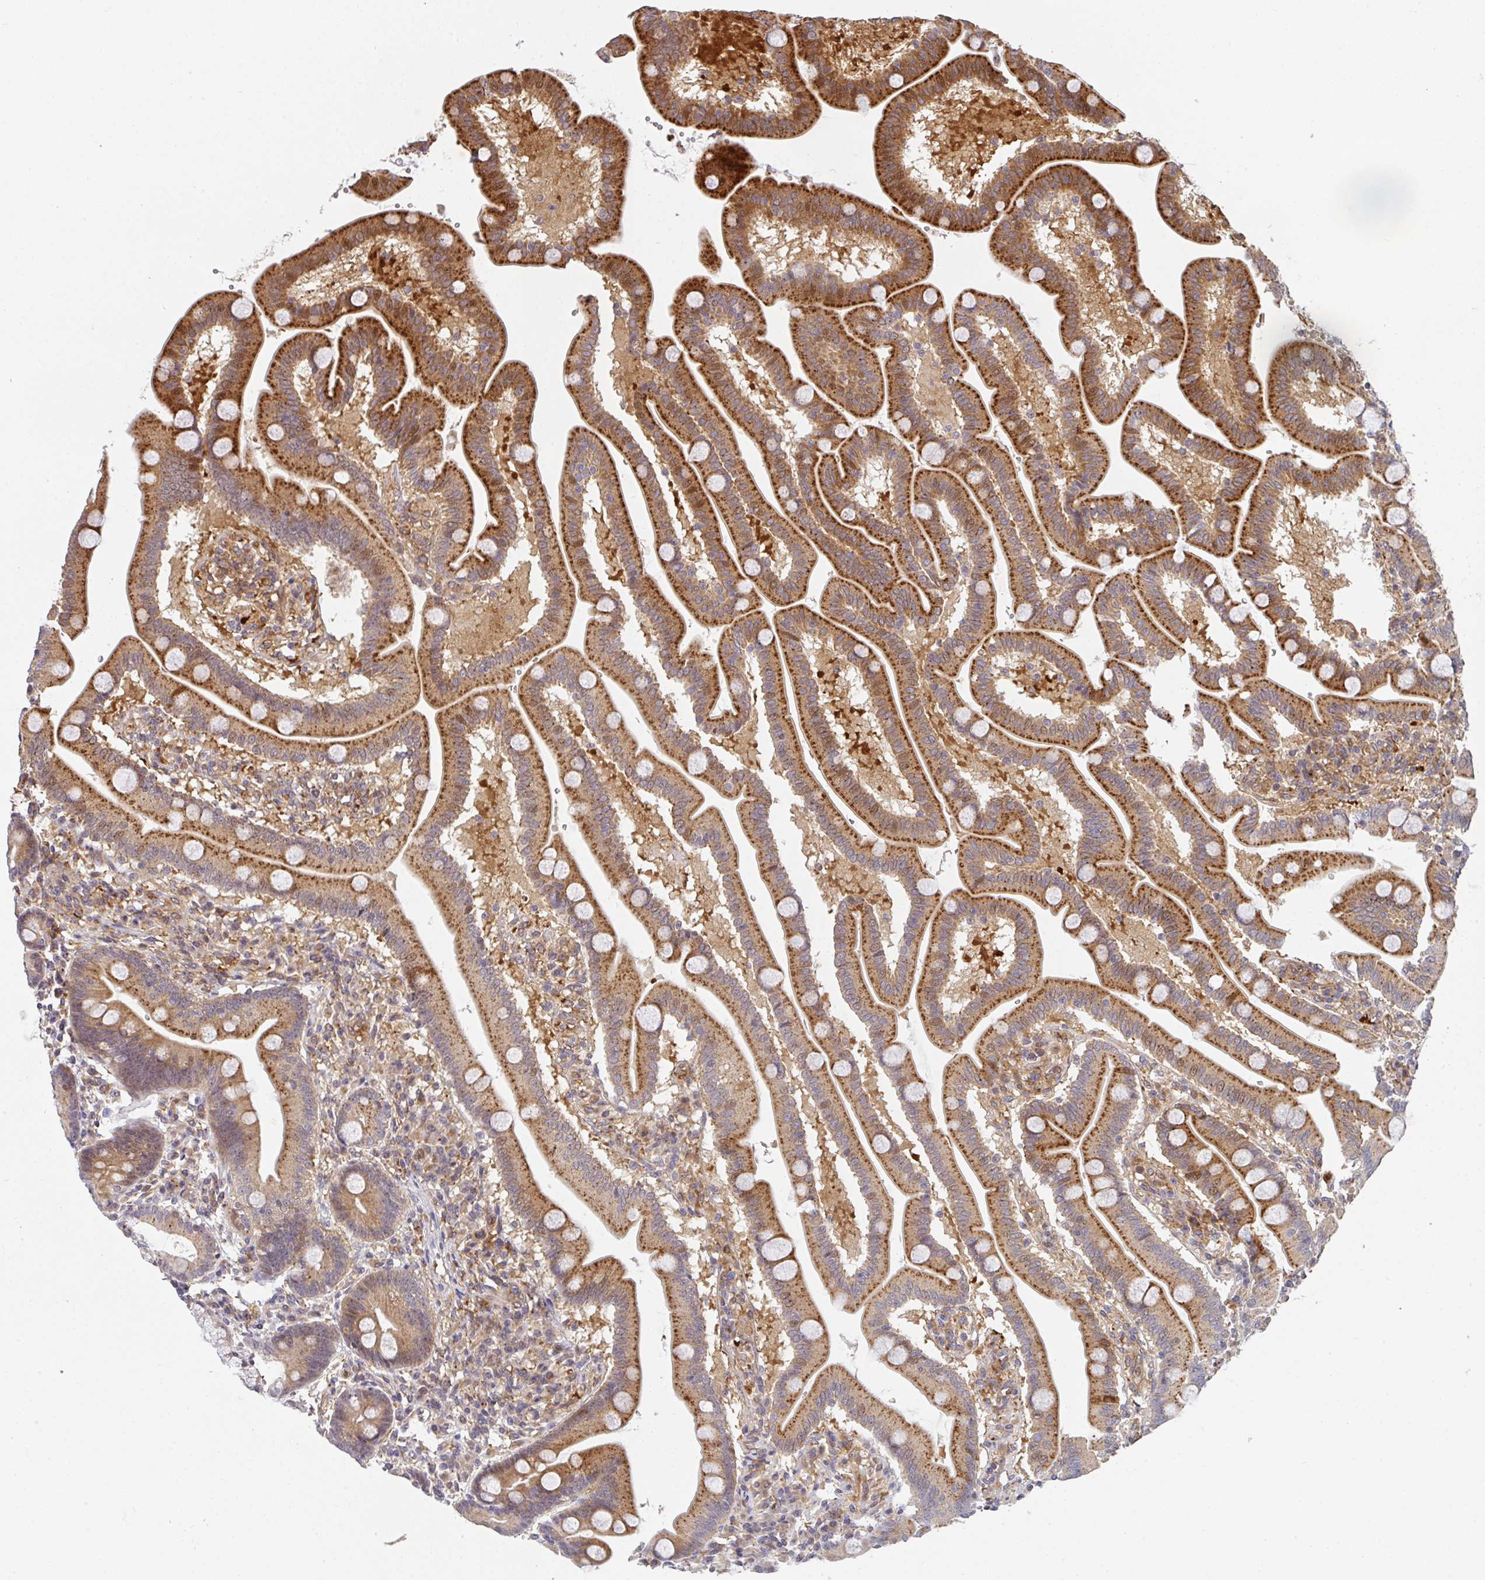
{"staining": {"intensity": "strong", "quantity": "25%-75%", "location": "cytoplasmic/membranous"}, "tissue": "duodenum", "cell_type": "Glandular cells", "image_type": "normal", "snomed": [{"axis": "morphology", "description": "Normal tissue, NOS"}, {"axis": "topography", "description": "Duodenum"}], "caption": "Glandular cells reveal high levels of strong cytoplasmic/membranous expression in about 25%-75% of cells in benign human duodenum. Immunohistochemistry stains the protein in brown and the nuclei are stained blue.", "gene": "SIMC1", "patient": {"sex": "male", "age": 59}}